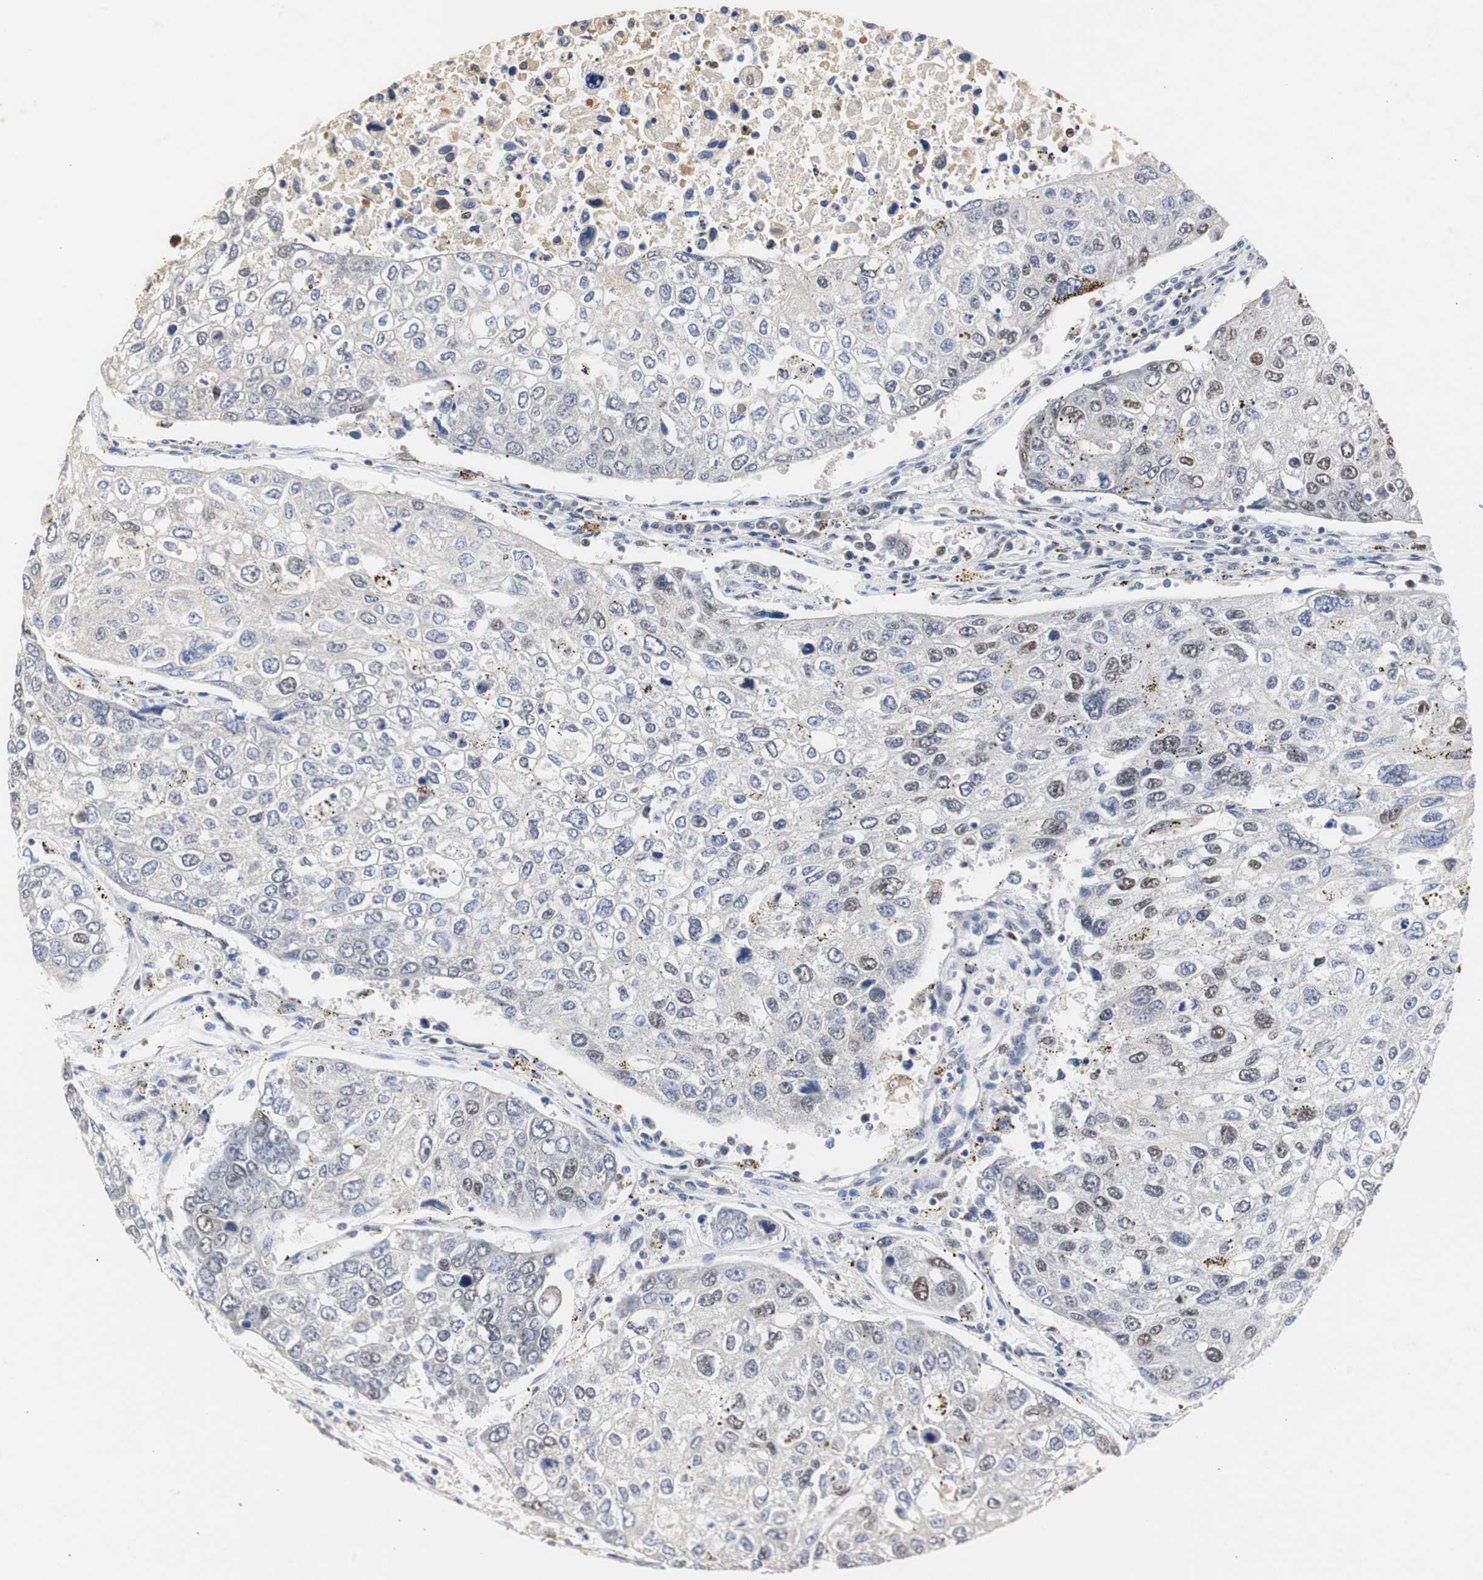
{"staining": {"intensity": "strong", "quantity": ">75%", "location": "nuclear"}, "tissue": "urothelial cancer", "cell_type": "Tumor cells", "image_type": "cancer", "snomed": [{"axis": "morphology", "description": "Urothelial carcinoma, High grade"}, {"axis": "topography", "description": "Lymph node"}, {"axis": "topography", "description": "Urinary bladder"}], "caption": "High-grade urothelial carcinoma stained for a protein (brown) exhibits strong nuclear positive staining in about >75% of tumor cells.", "gene": "ZFC3H1", "patient": {"sex": "male", "age": 51}}